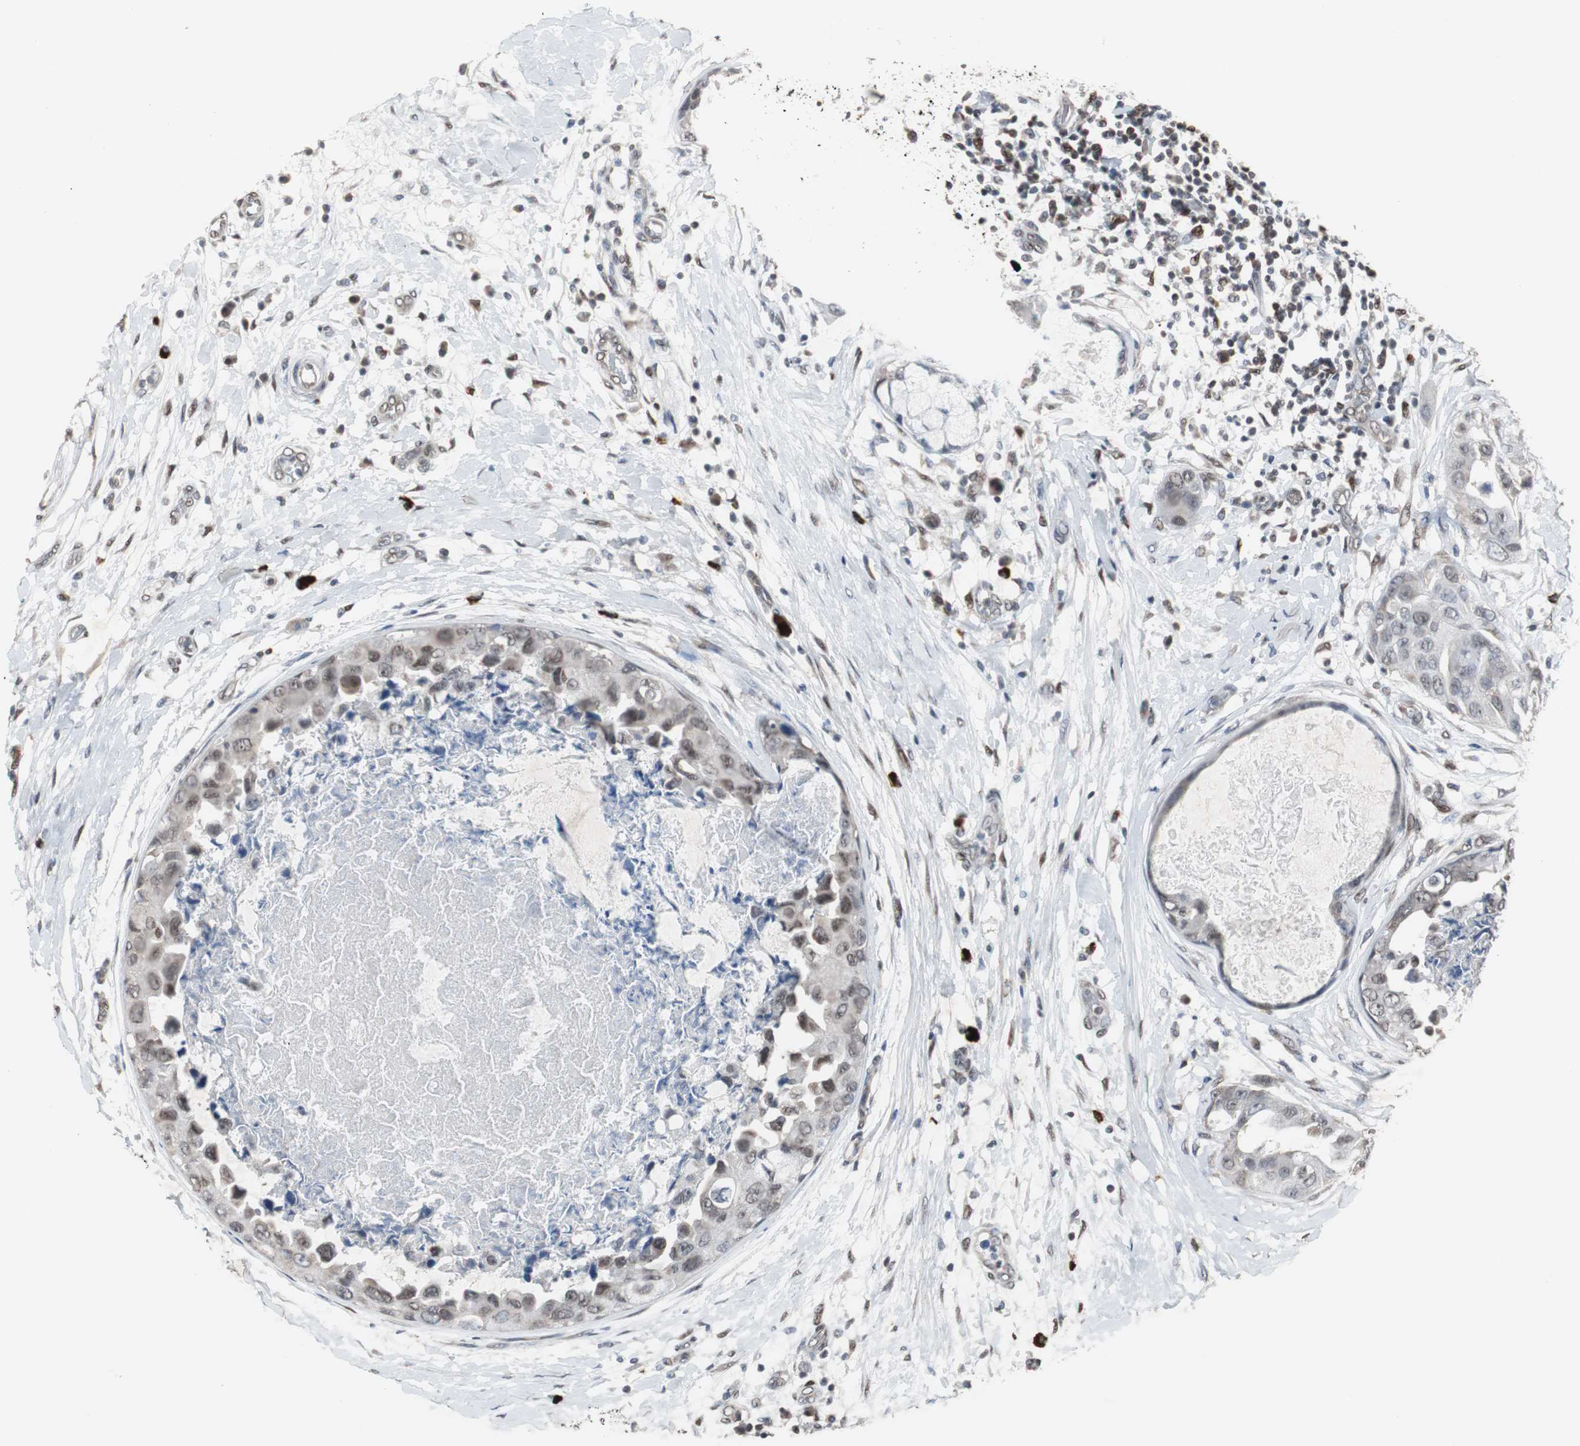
{"staining": {"intensity": "moderate", "quantity": "<25%", "location": "nuclear"}, "tissue": "breast cancer", "cell_type": "Tumor cells", "image_type": "cancer", "snomed": [{"axis": "morphology", "description": "Duct carcinoma"}, {"axis": "topography", "description": "Breast"}], "caption": "DAB immunohistochemical staining of human breast cancer exhibits moderate nuclear protein positivity in approximately <25% of tumor cells. (DAB (3,3'-diaminobenzidine) = brown stain, brightfield microscopy at high magnification).", "gene": "ZHX2", "patient": {"sex": "female", "age": 40}}